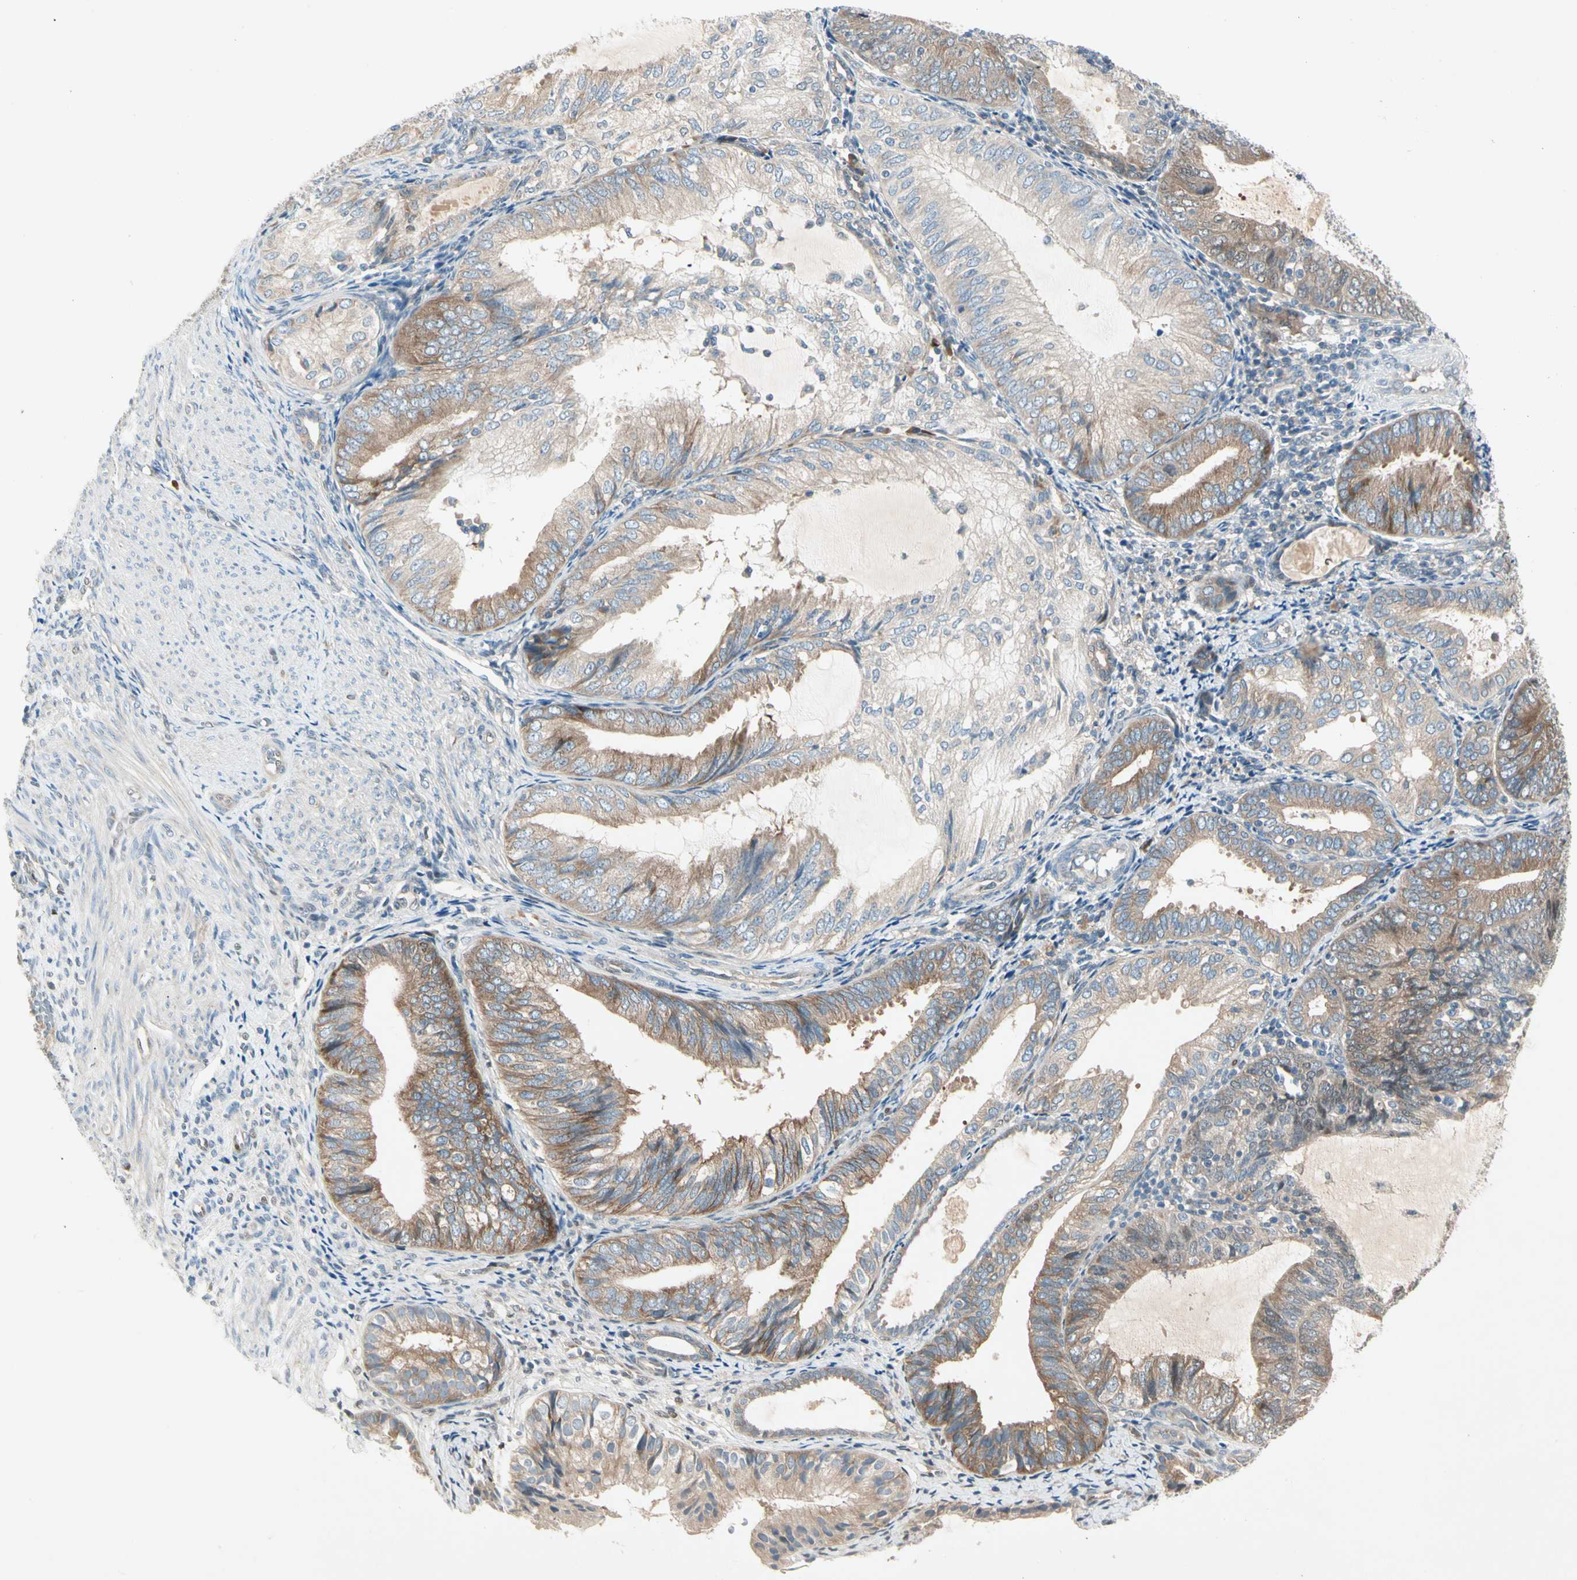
{"staining": {"intensity": "moderate", "quantity": ">75%", "location": "cytoplasmic/membranous"}, "tissue": "endometrial cancer", "cell_type": "Tumor cells", "image_type": "cancer", "snomed": [{"axis": "morphology", "description": "Adenocarcinoma, NOS"}, {"axis": "topography", "description": "Endometrium"}], "caption": "Immunohistochemistry (IHC) (DAB (3,3'-diaminobenzidine)) staining of human adenocarcinoma (endometrial) shows moderate cytoplasmic/membranous protein staining in approximately >75% of tumor cells. Using DAB (brown) and hematoxylin (blue) stains, captured at high magnification using brightfield microscopy.", "gene": "IL1R1", "patient": {"sex": "female", "age": 81}}